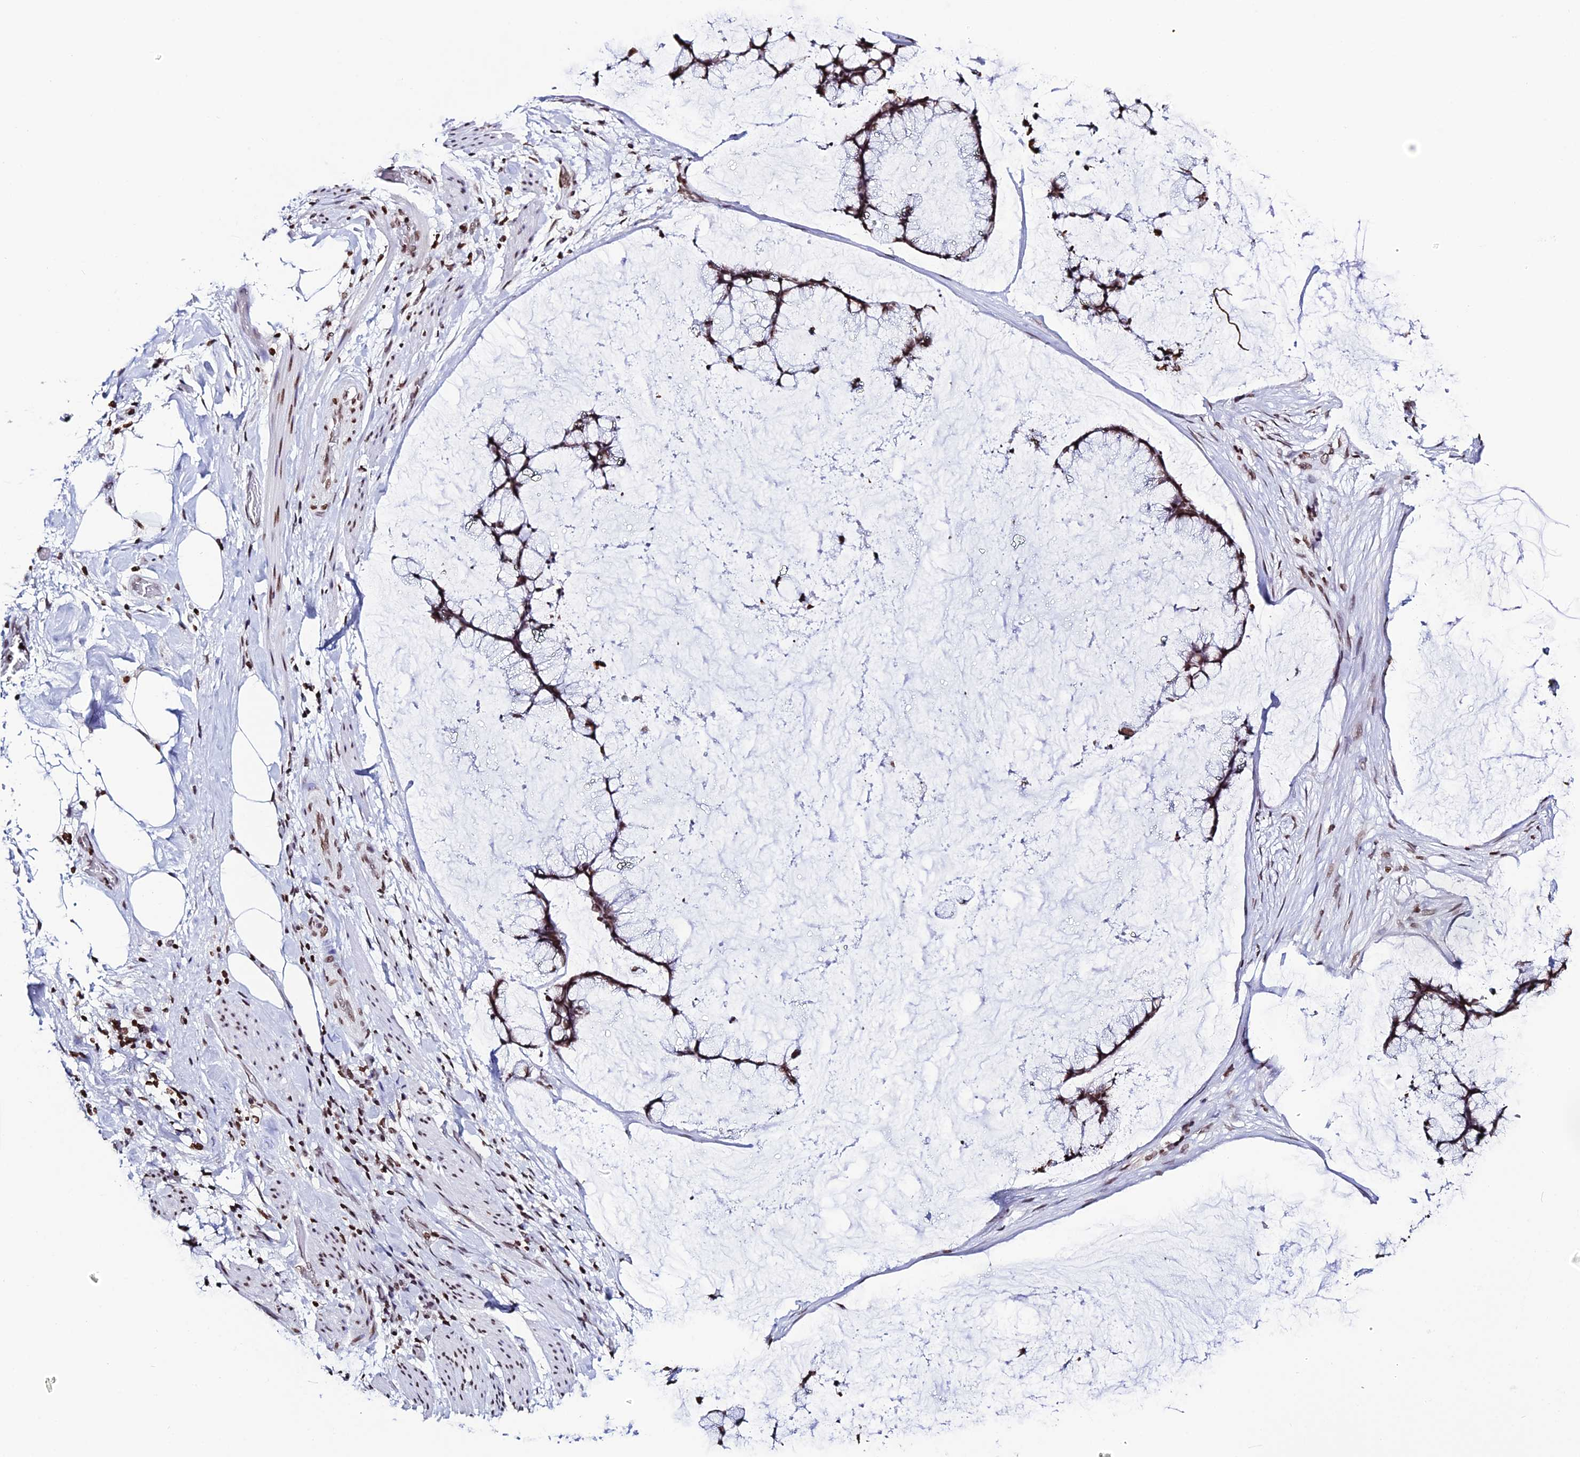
{"staining": {"intensity": "moderate", "quantity": ">75%", "location": "nuclear"}, "tissue": "ovarian cancer", "cell_type": "Tumor cells", "image_type": "cancer", "snomed": [{"axis": "morphology", "description": "Cystadenocarcinoma, mucinous, NOS"}, {"axis": "topography", "description": "Ovary"}], "caption": "DAB (3,3'-diaminobenzidine) immunohistochemical staining of human ovarian cancer (mucinous cystadenocarcinoma) exhibits moderate nuclear protein expression in approximately >75% of tumor cells. (brown staining indicates protein expression, while blue staining denotes nuclei).", "gene": "MACROH2A2", "patient": {"sex": "female", "age": 42}}